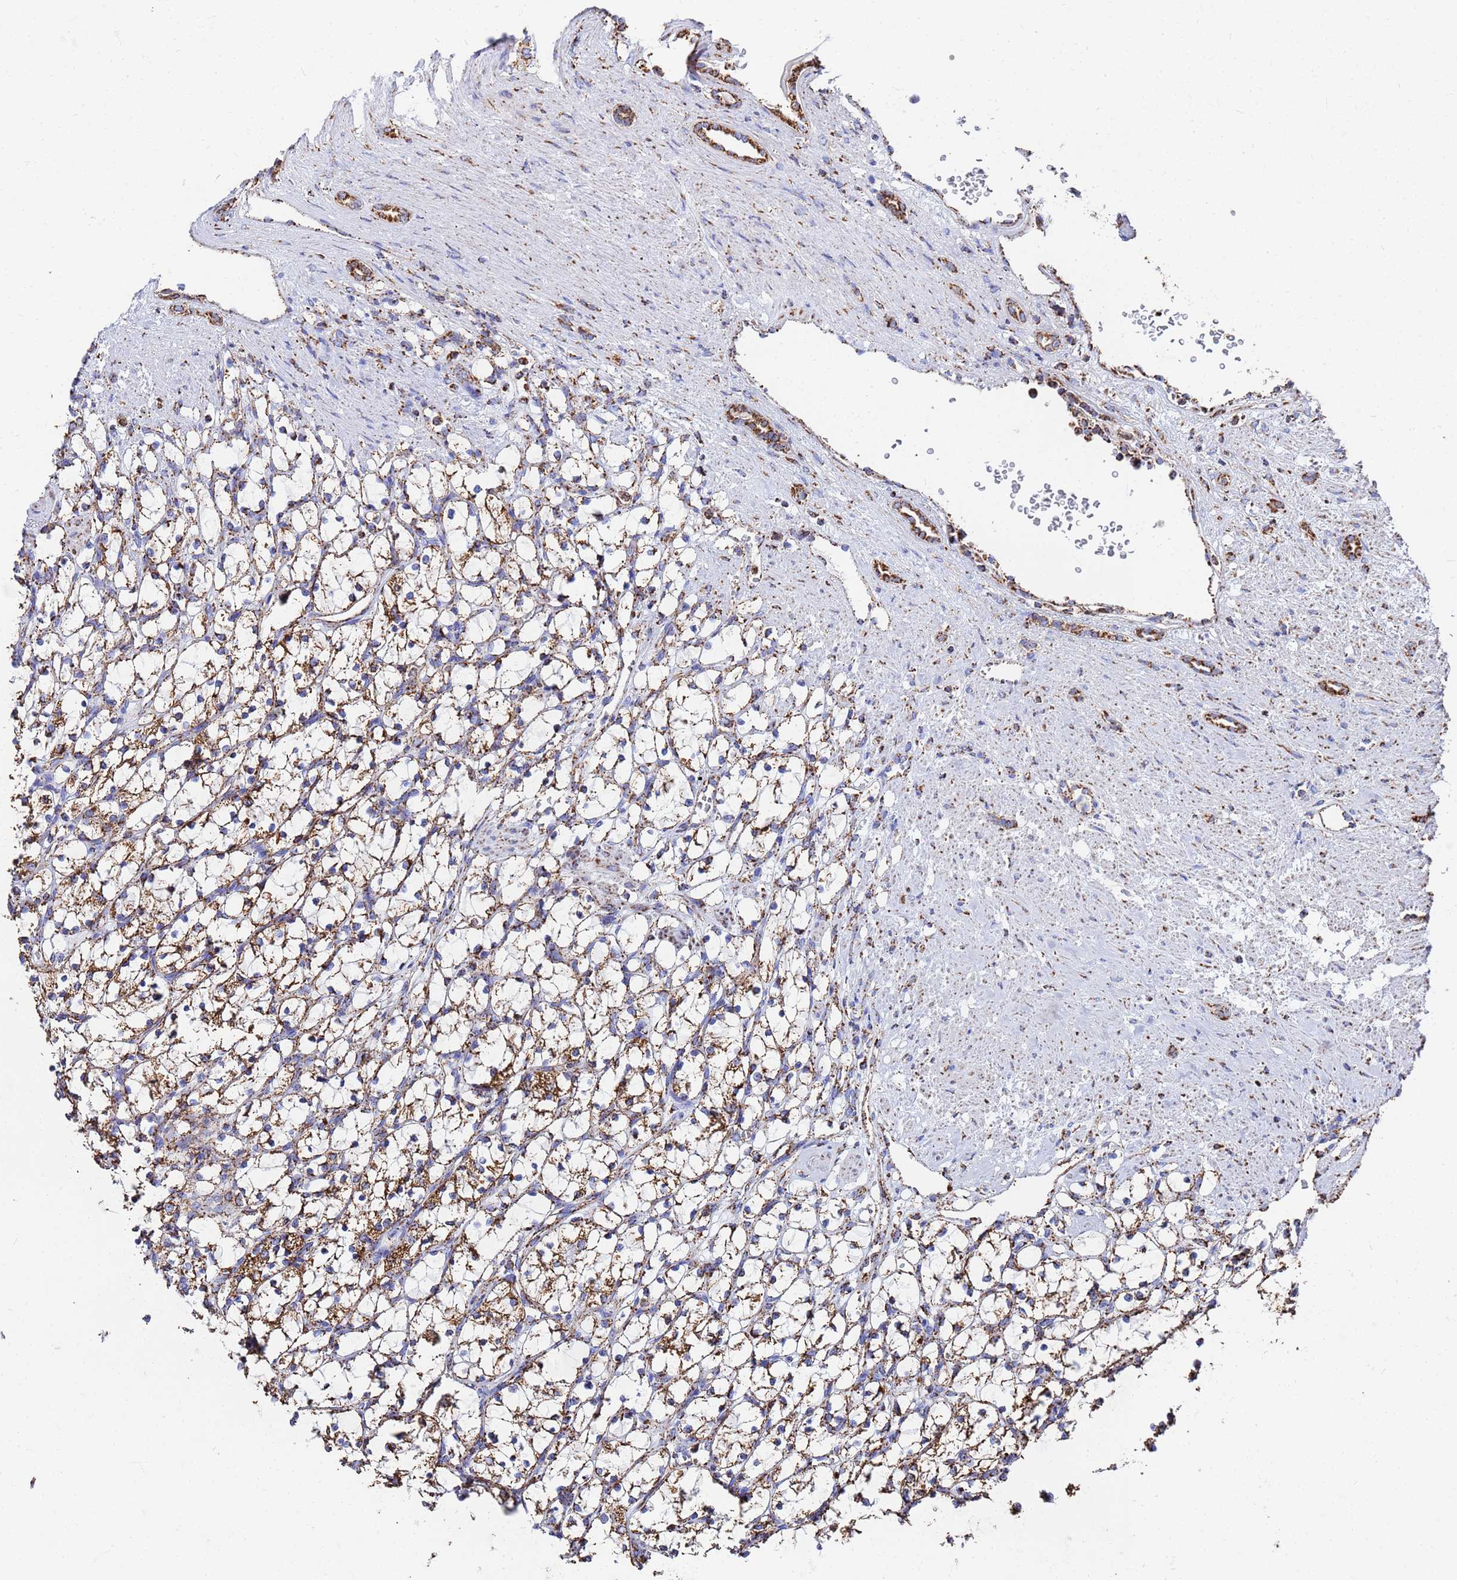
{"staining": {"intensity": "strong", "quantity": ">75%", "location": "cytoplasmic/membranous"}, "tissue": "renal cancer", "cell_type": "Tumor cells", "image_type": "cancer", "snomed": [{"axis": "morphology", "description": "Adenocarcinoma, NOS"}, {"axis": "topography", "description": "Kidney"}], "caption": "Brown immunohistochemical staining in renal cancer shows strong cytoplasmic/membranous positivity in approximately >75% of tumor cells.", "gene": "GLUD1", "patient": {"sex": "female", "age": 69}}